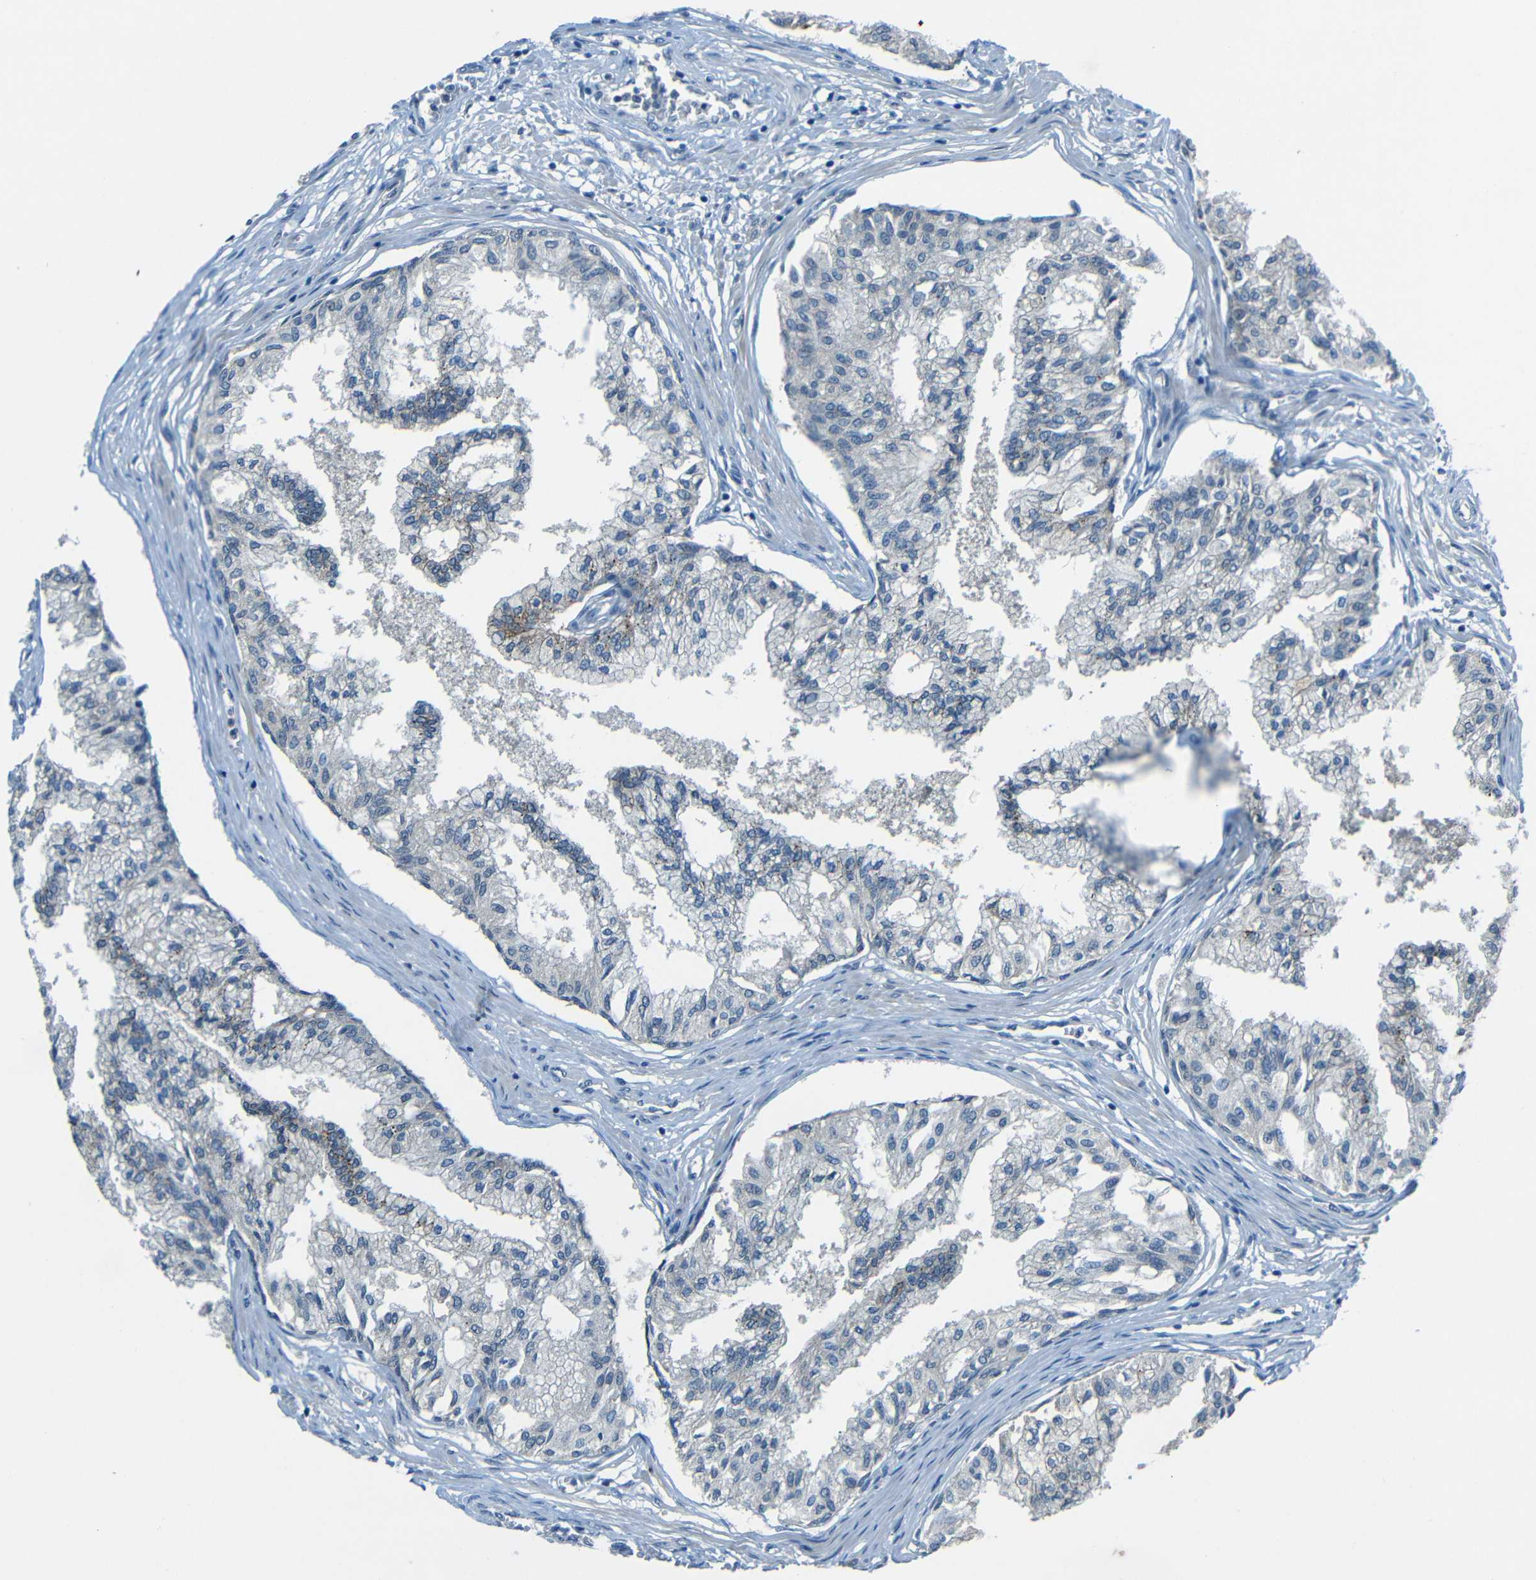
{"staining": {"intensity": "weak", "quantity": "25%-75%", "location": "cytoplasmic/membranous"}, "tissue": "prostate", "cell_type": "Glandular cells", "image_type": "normal", "snomed": [{"axis": "morphology", "description": "Normal tissue, NOS"}, {"axis": "topography", "description": "Prostate"}, {"axis": "topography", "description": "Seminal veicle"}], "caption": "Glandular cells reveal low levels of weak cytoplasmic/membranous positivity in about 25%-75% of cells in unremarkable human prostate. The staining is performed using DAB brown chromogen to label protein expression. The nuclei are counter-stained blue using hematoxylin.", "gene": "ANKRD22", "patient": {"sex": "male", "age": 60}}